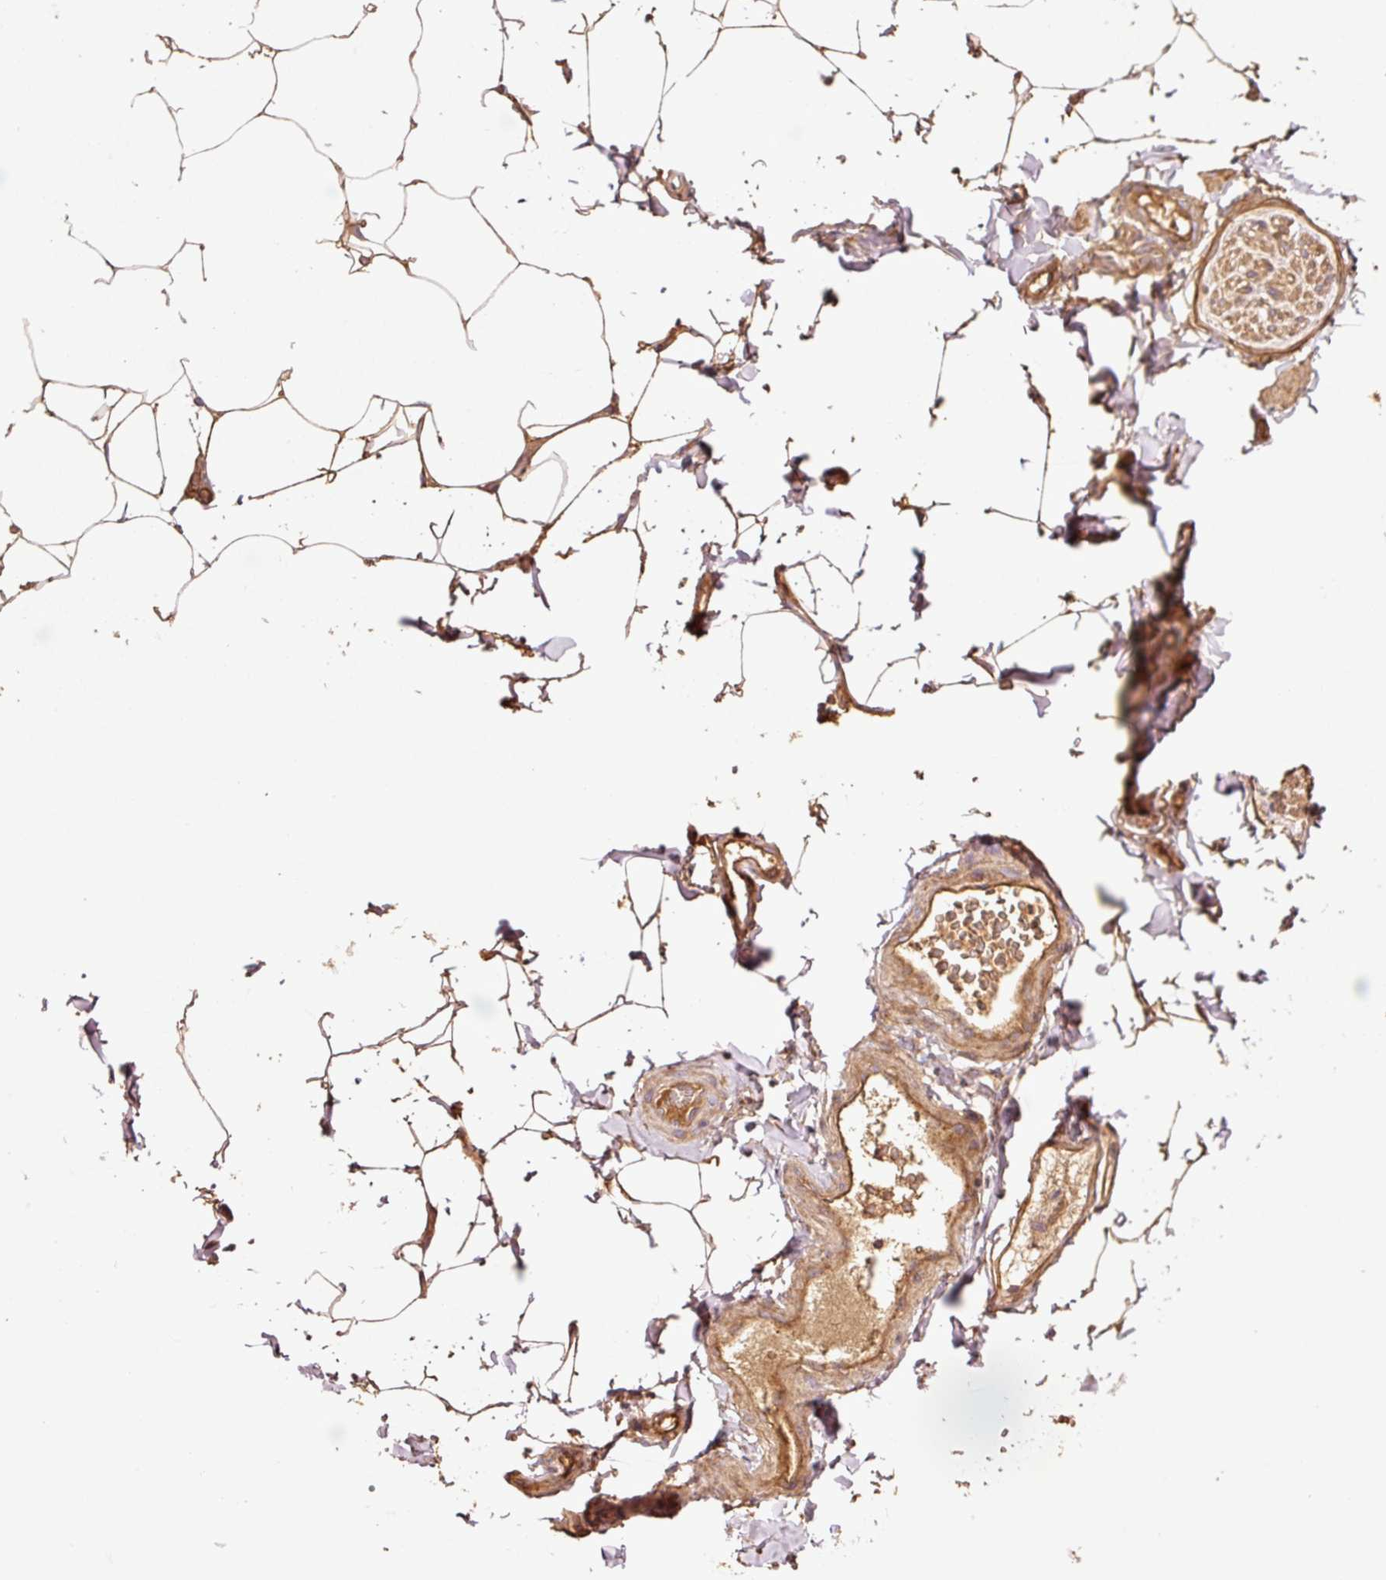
{"staining": {"intensity": "moderate", "quantity": ">75%", "location": "cytoplasmic/membranous"}, "tissue": "adipose tissue", "cell_type": "Adipocytes", "image_type": "normal", "snomed": [{"axis": "morphology", "description": "Normal tissue, NOS"}, {"axis": "topography", "description": "Vascular tissue"}, {"axis": "topography", "description": "Peripheral nerve tissue"}], "caption": "The image shows a brown stain indicating the presence of a protein in the cytoplasmic/membranous of adipocytes in adipose tissue. (DAB (3,3'-diaminobenzidine) = brown stain, brightfield microscopy at high magnification).", "gene": "NID2", "patient": {"sex": "male", "age": 41}}